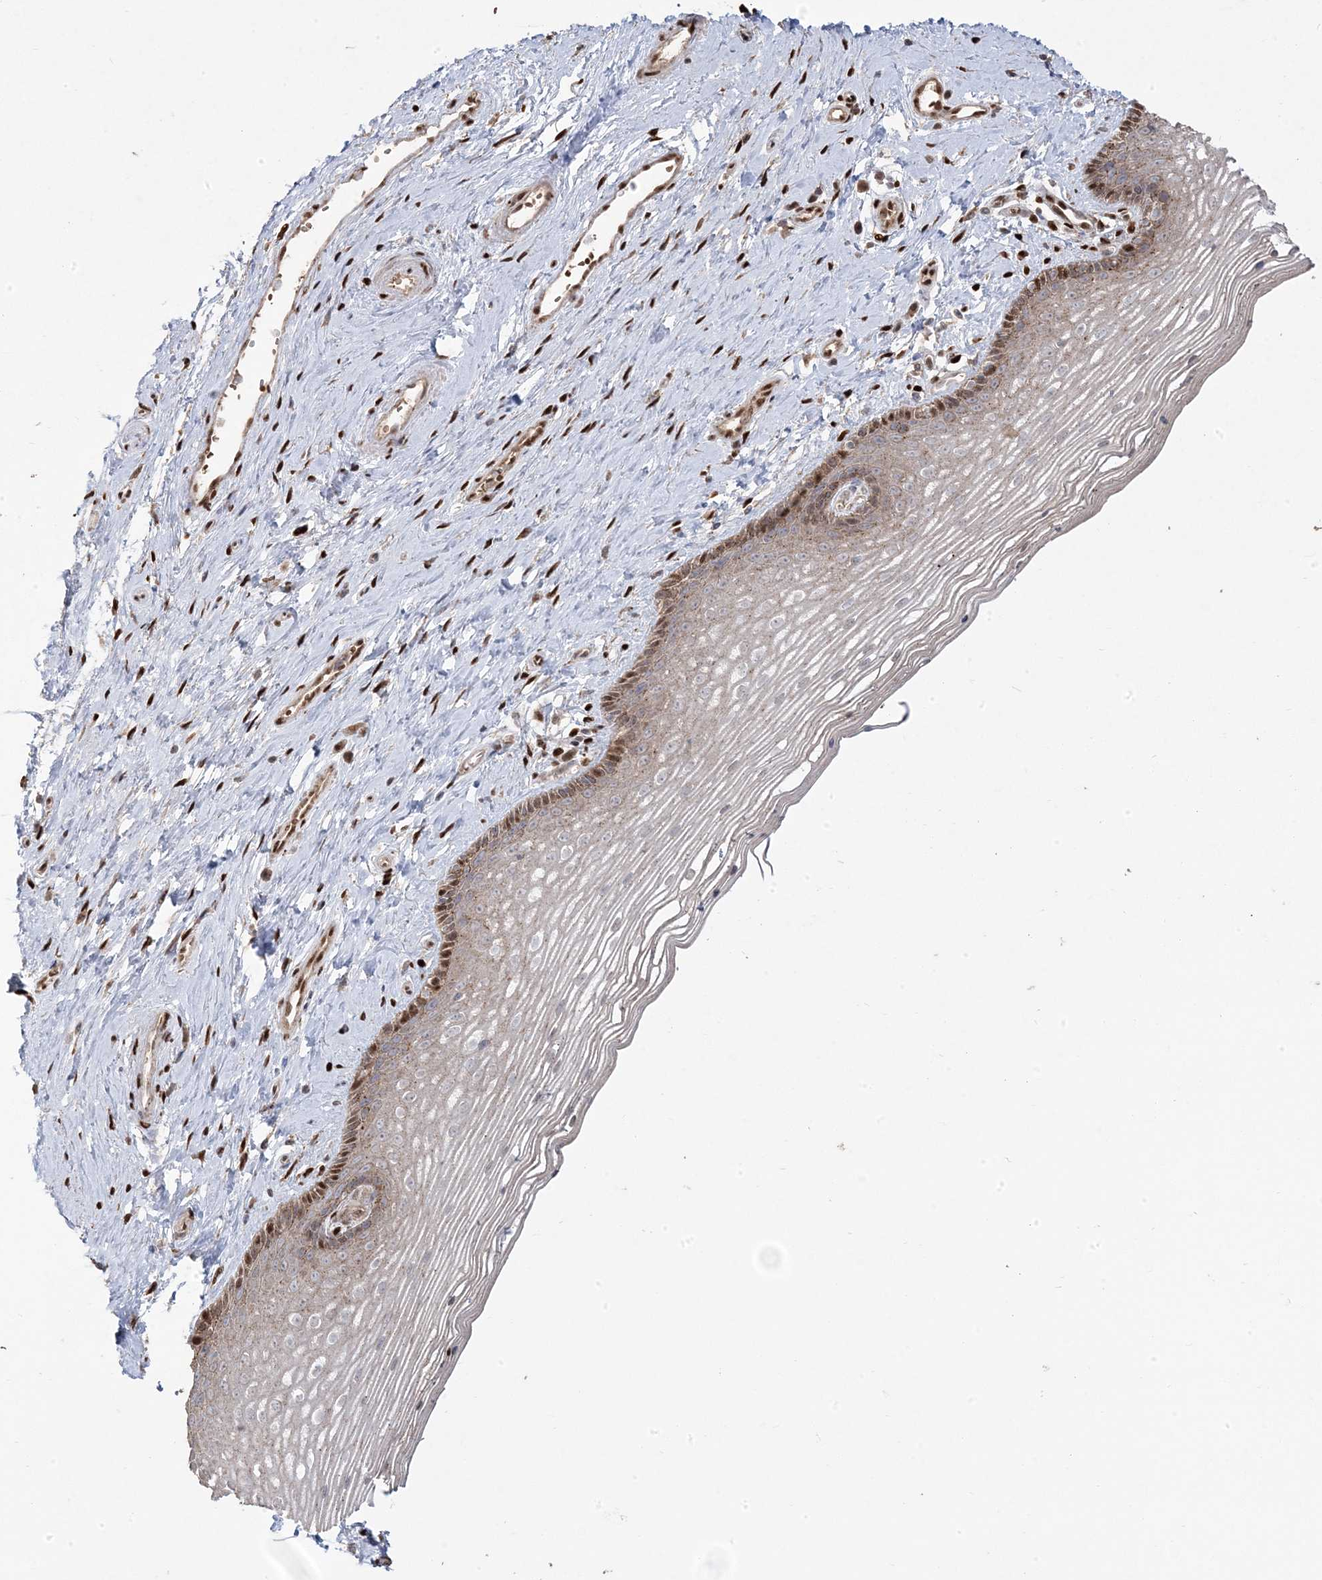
{"staining": {"intensity": "strong", "quantity": "<25%", "location": "cytoplasmic/membranous,nuclear"}, "tissue": "vagina", "cell_type": "Squamous epithelial cells", "image_type": "normal", "snomed": [{"axis": "morphology", "description": "Normal tissue, NOS"}, {"axis": "topography", "description": "Vagina"}], "caption": "IHC of normal human vagina displays medium levels of strong cytoplasmic/membranous,nuclear expression in about <25% of squamous epithelial cells.", "gene": "PPOX", "patient": {"sex": "female", "age": 46}}